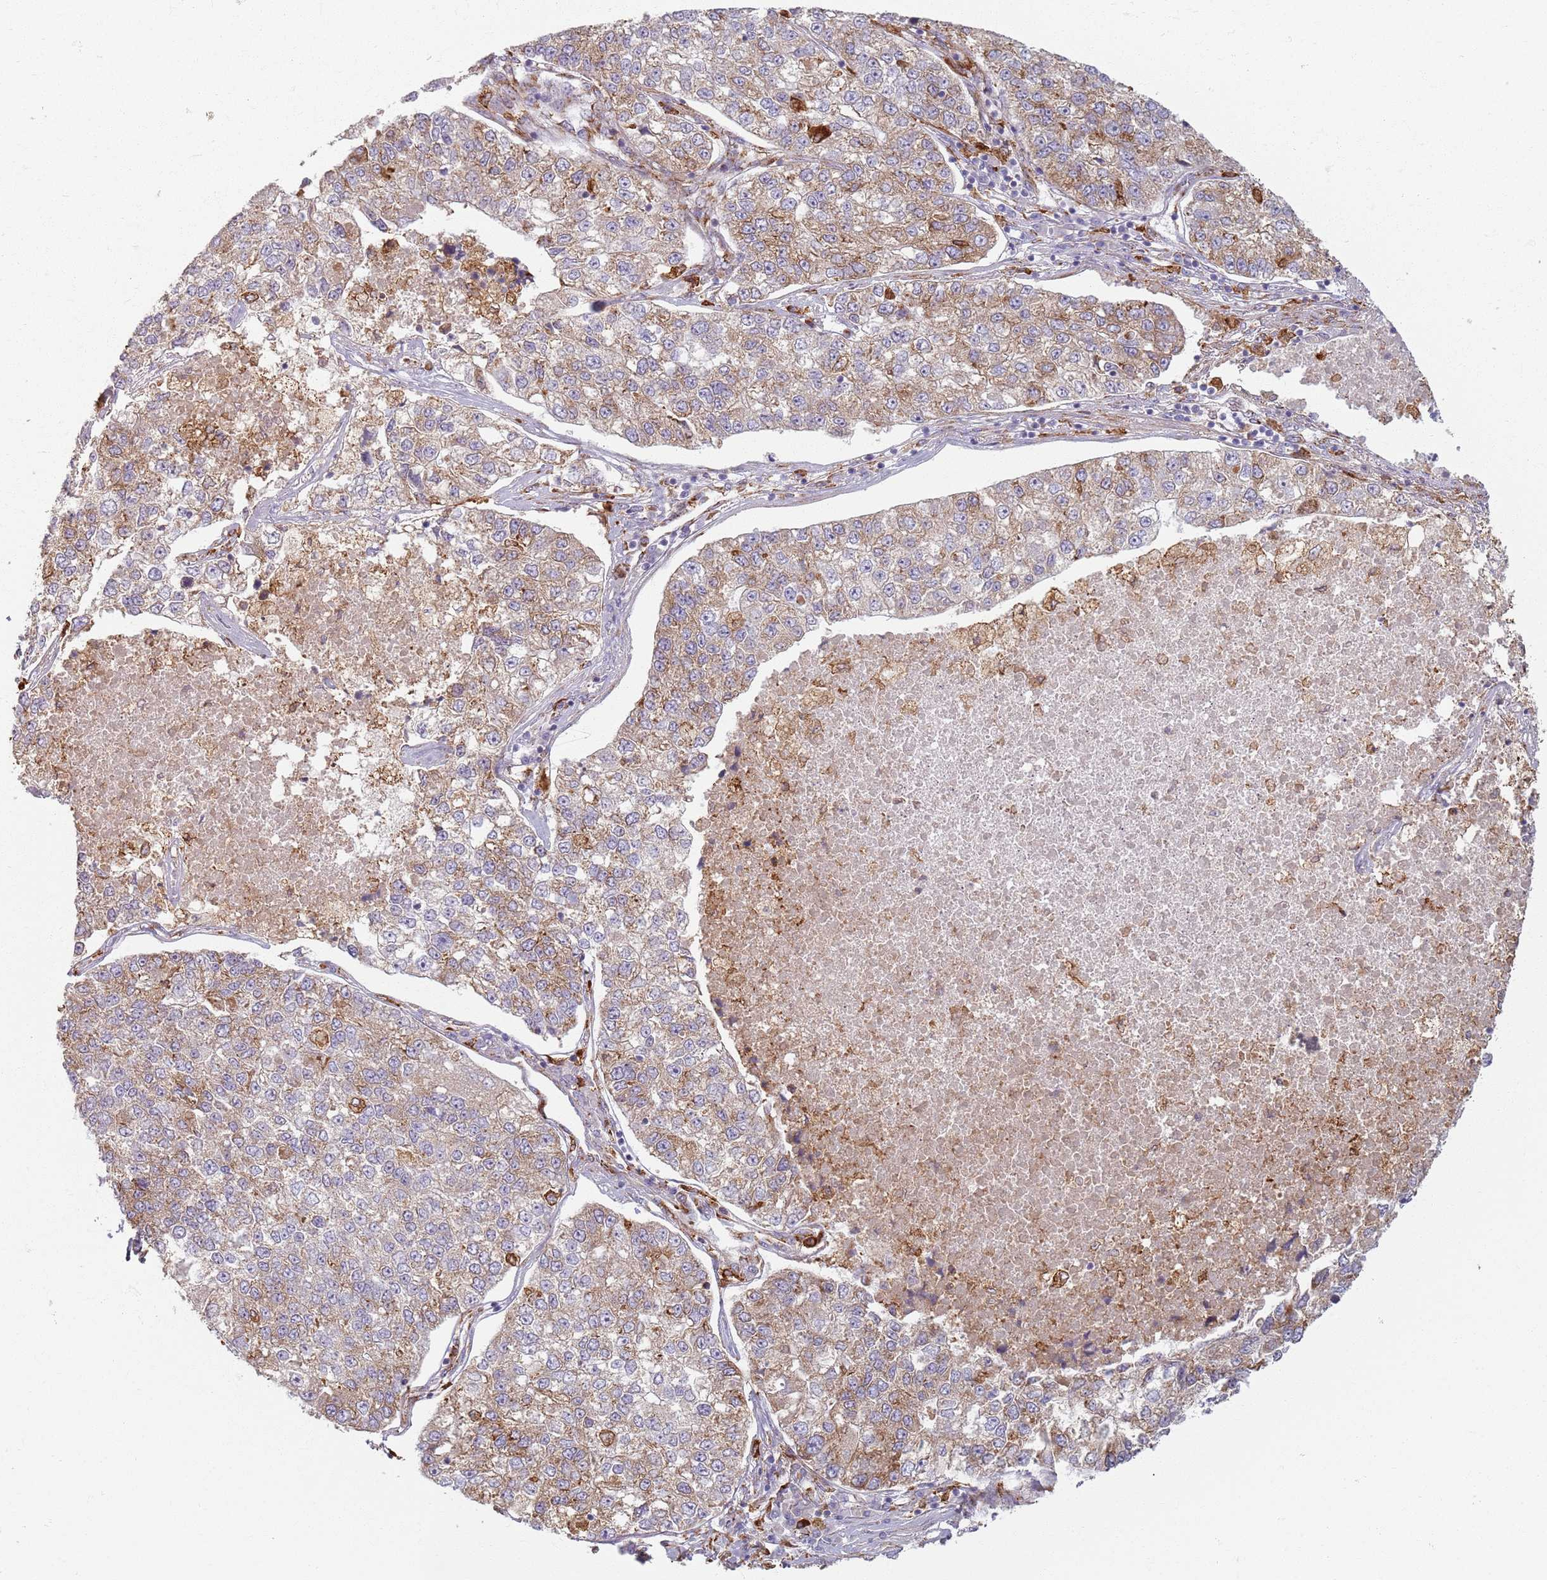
{"staining": {"intensity": "moderate", "quantity": "25%-75%", "location": "cytoplasmic/membranous"}, "tissue": "lung cancer", "cell_type": "Tumor cells", "image_type": "cancer", "snomed": [{"axis": "morphology", "description": "Adenocarcinoma, NOS"}, {"axis": "topography", "description": "Lung"}], "caption": "High-power microscopy captured an IHC photomicrograph of lung adenocarcinoma, revealing moderate cytoplasmic/membranous expression in approximately 25%-75% of tumor cells.", "gene": "COLGALT1", "patient": {"sex": "male", "age": 49}}